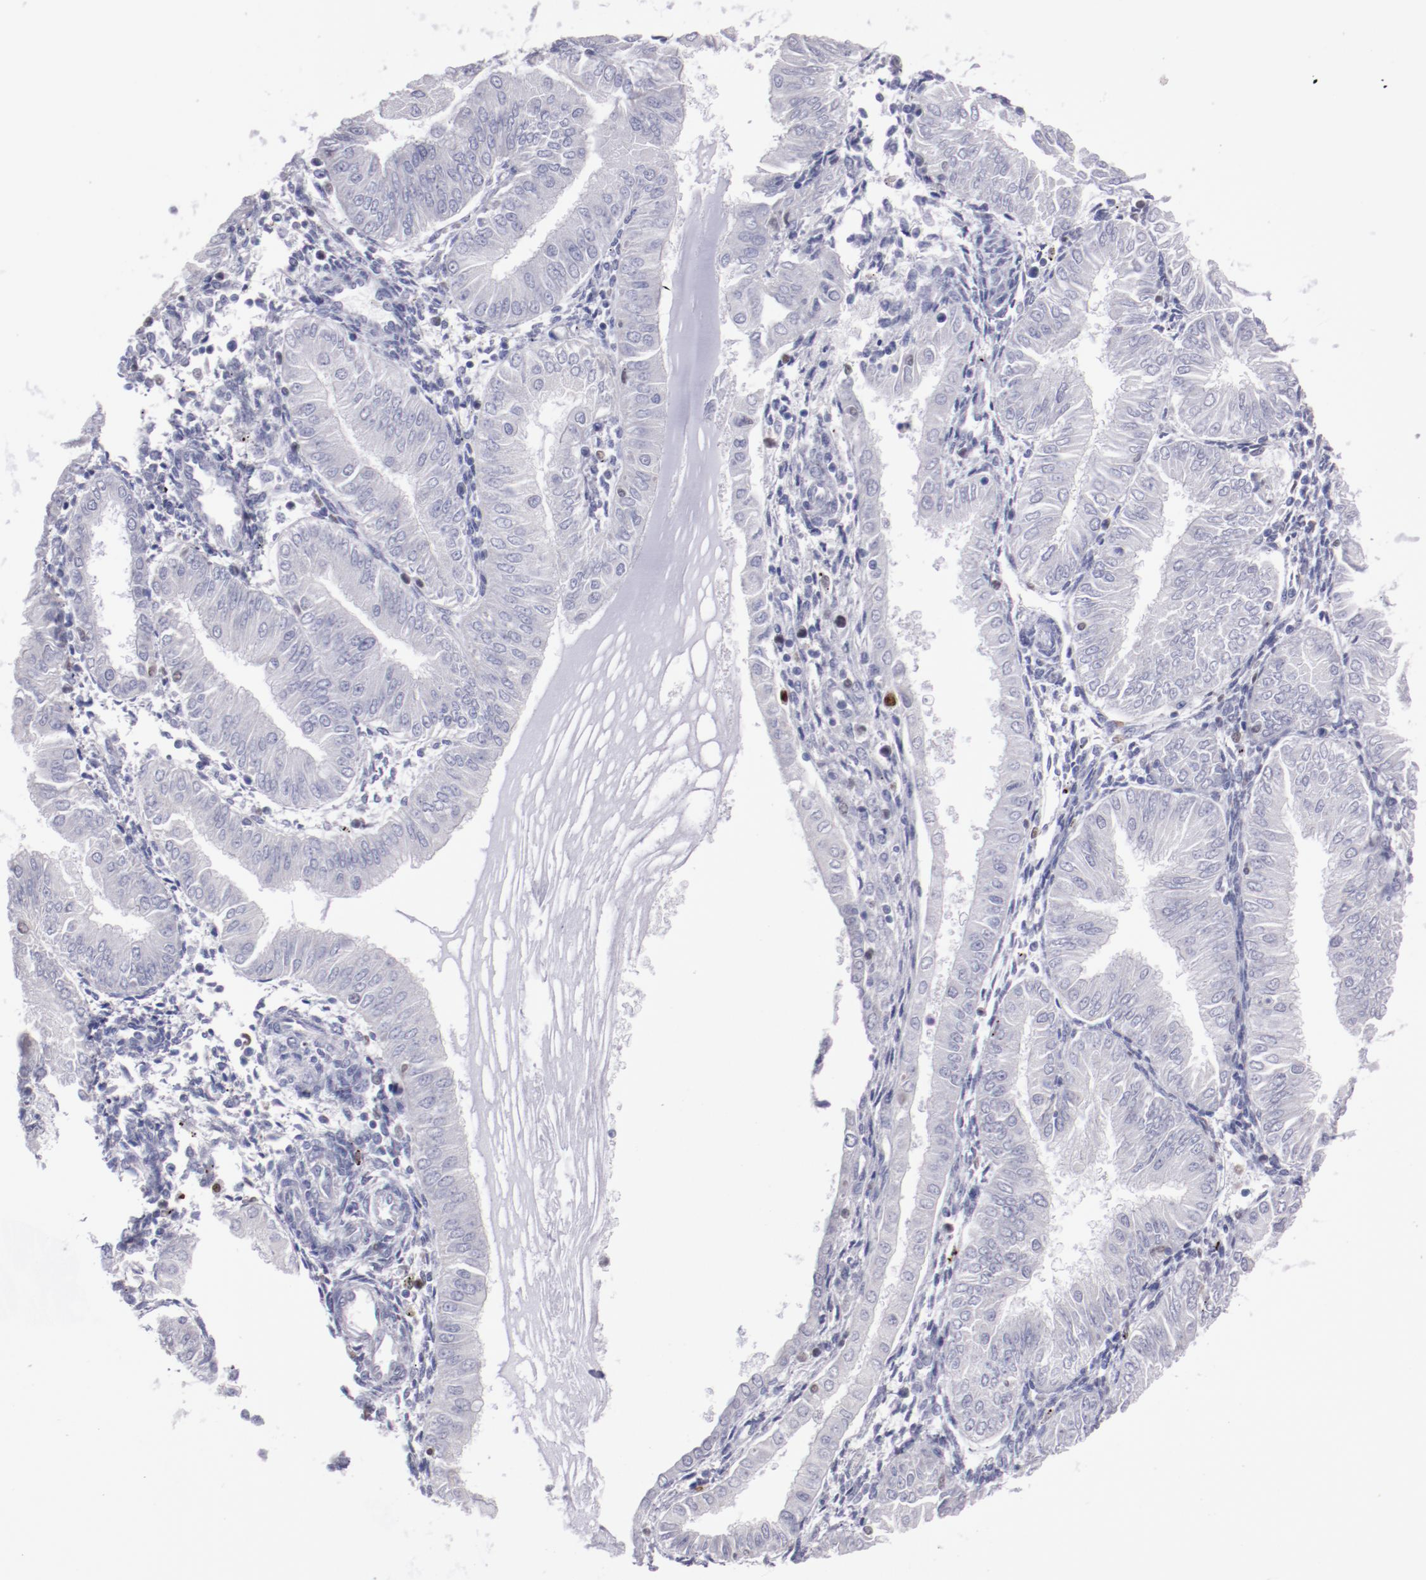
{"staining": {"intensity": "negative", "quantity": "none", "location": "none"}, "tissue": "endometrial cancer", "cell_type": "Tumor cells", "image_type": "cancer", "snomed": [{"axis": "morphology", "description": "Adenocarcinoma, NOS"}, {"axis": "topography", "description": "Endometrium"}], "caption": "Endometrial cancer (adenocarcinoma) was stained to show a protein in brown. There is no significant expression in tumor cells.", "gene": "IRF8", "patient": {"sex": "female", "age": 53}}